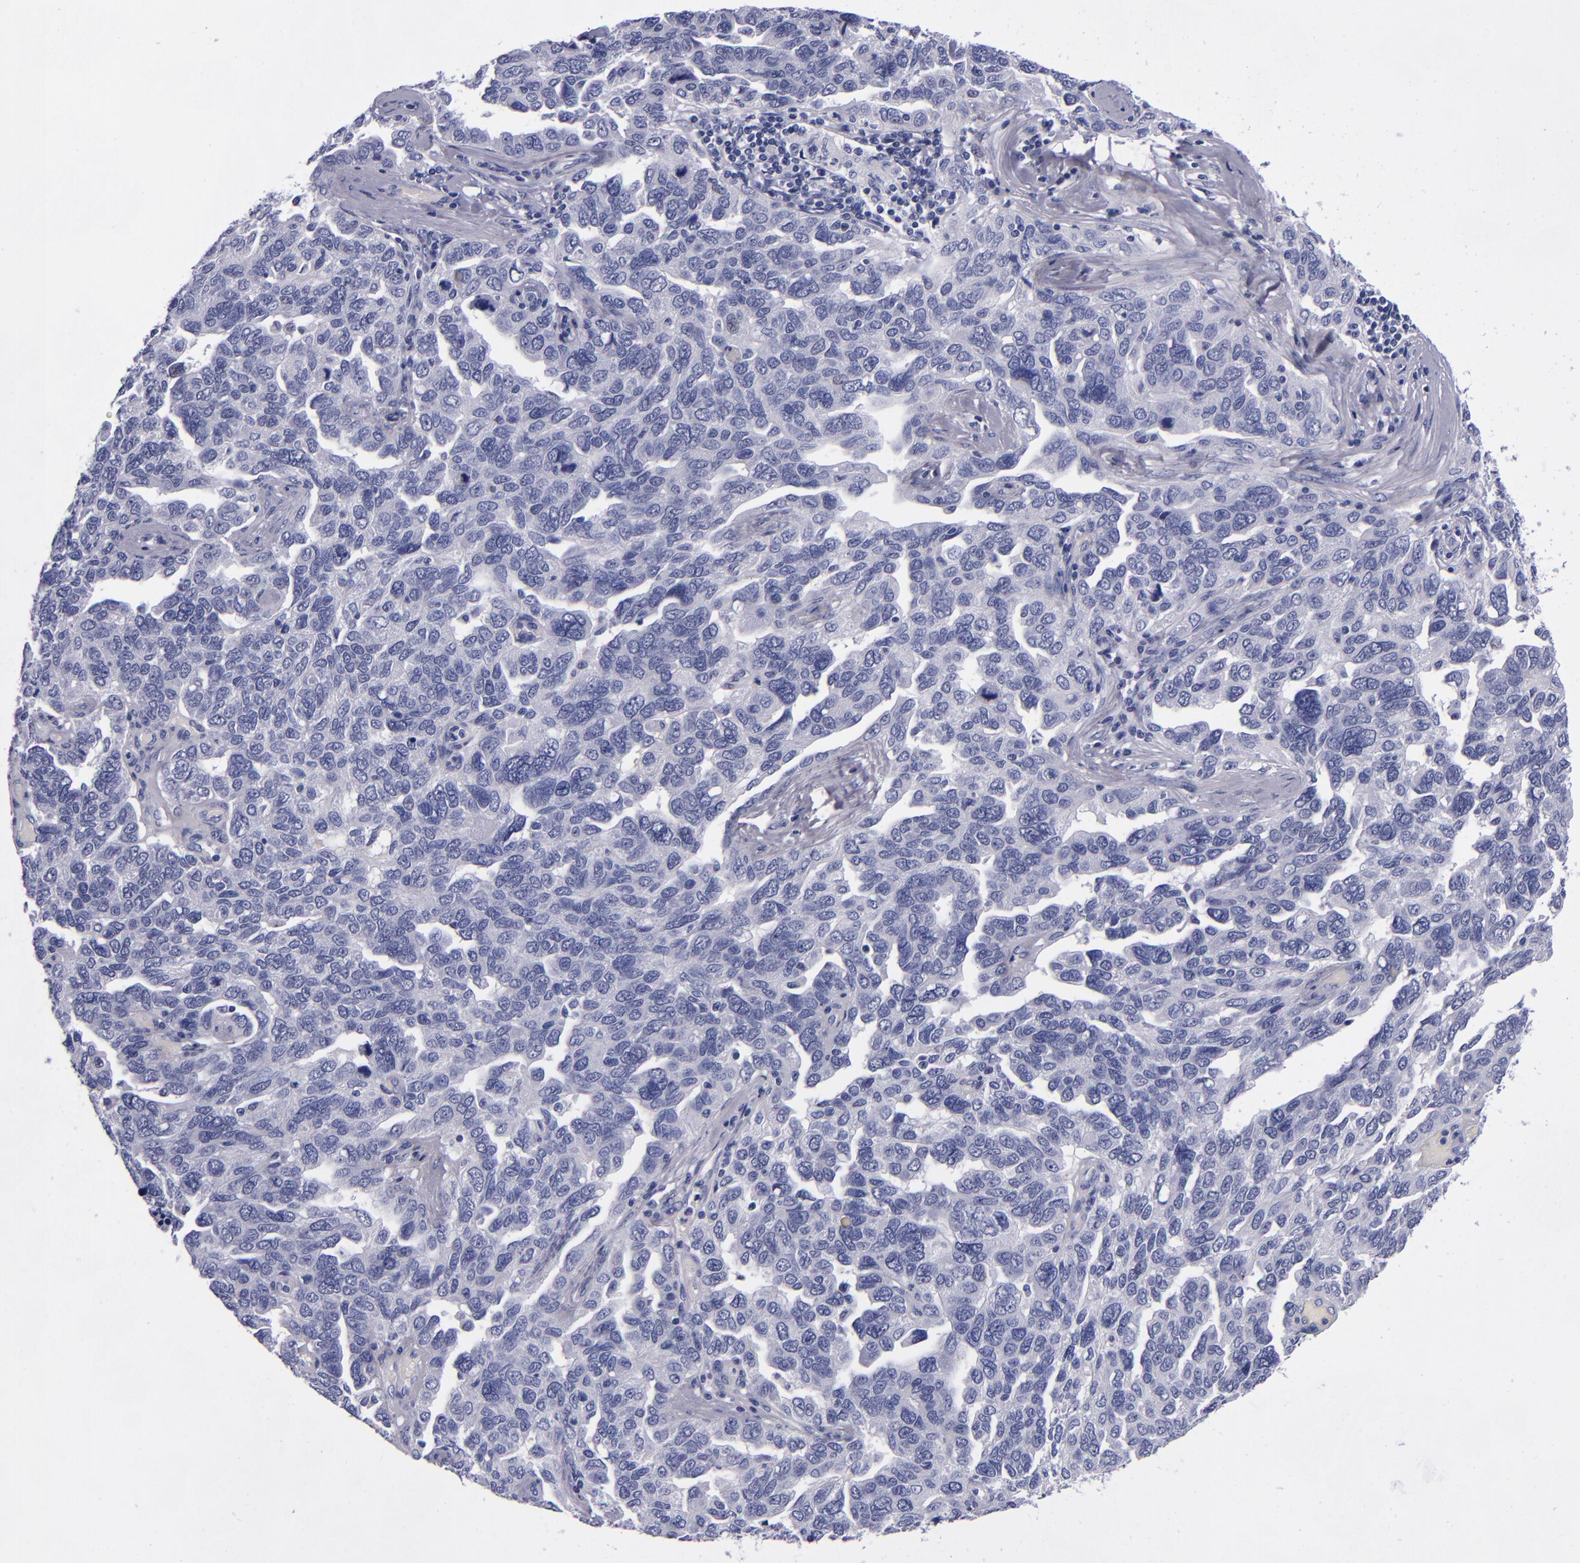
{"staining": {"intensity": "negative", "quantity": "none", "location": "none"}, "tissue": "ovarian cancer", "cell_type": "Tumor cells", "image_type": "cancer", "snomed": [{"axis": "morphology", "description": "Cystadenocarcinoma, serous, NOS"}, {"axis": "topography", "description": "Ovary"}], "caption": "An image of human ovarian cancer (serous cystadenocarcinoma) is negative for staining in tumor cells.", "gene": "MCM7", "patient": {"sex": "female", "age": 64}}